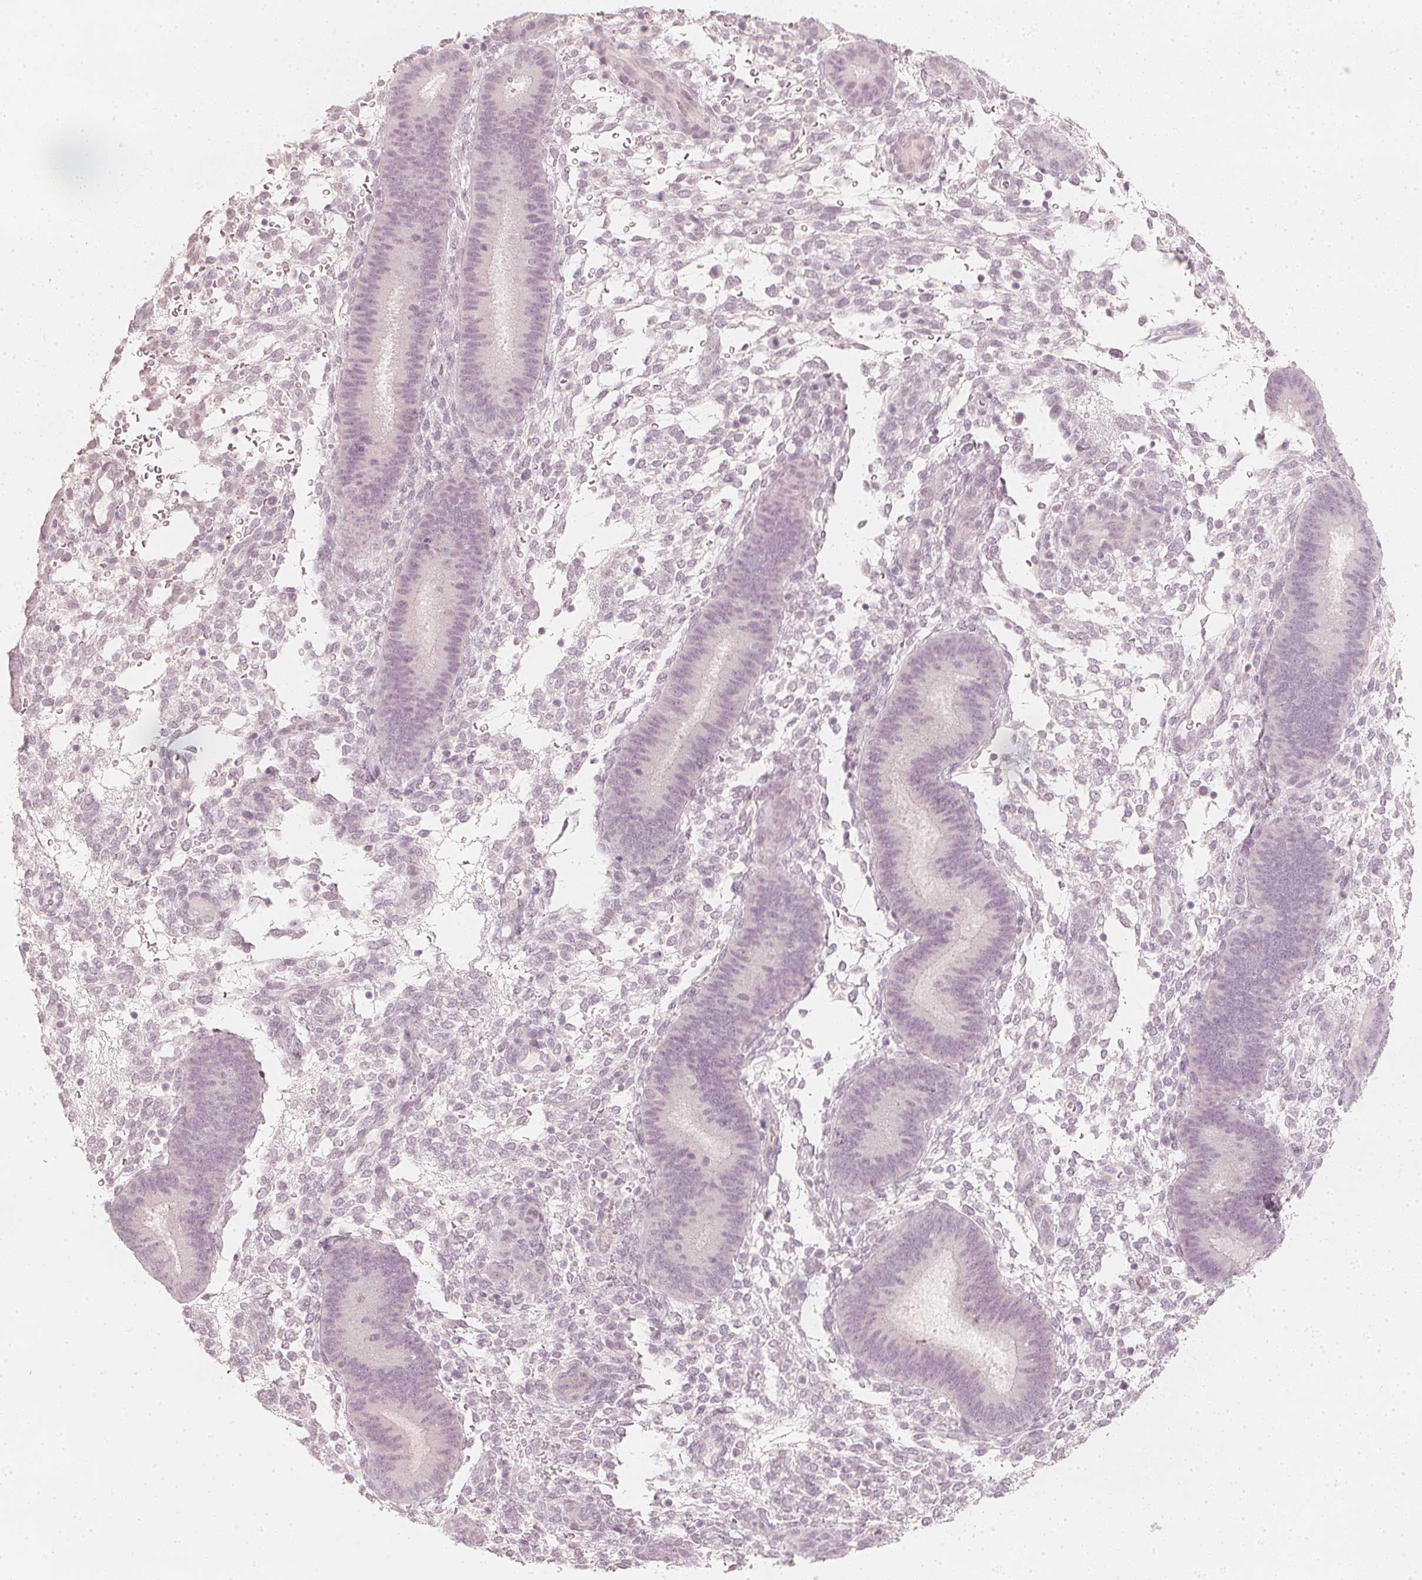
{"staining": {"intensity": "negative", "quantity": "none", "location": "none"}, "tissue": "endometrium", "cell_type": "Cells in endometrial stroma", "image_type": "normal", "snomed": [{"axis": "morphology", "description": "Normal tissue, NOS"}, {"axis": "topography", "description": "Endometrium"}], "caption": "Immunohistochemistry (IHC) micrograph of unremarkable endometrium: endometrium stained with DAB (3,3'-diaminobenzidine) exhibits no significant protein staining in cells in endometrial stroma. Nuclei are stained in blue.", "gene": "CALB1", "patient": {"sex": "female", "age": 39}}